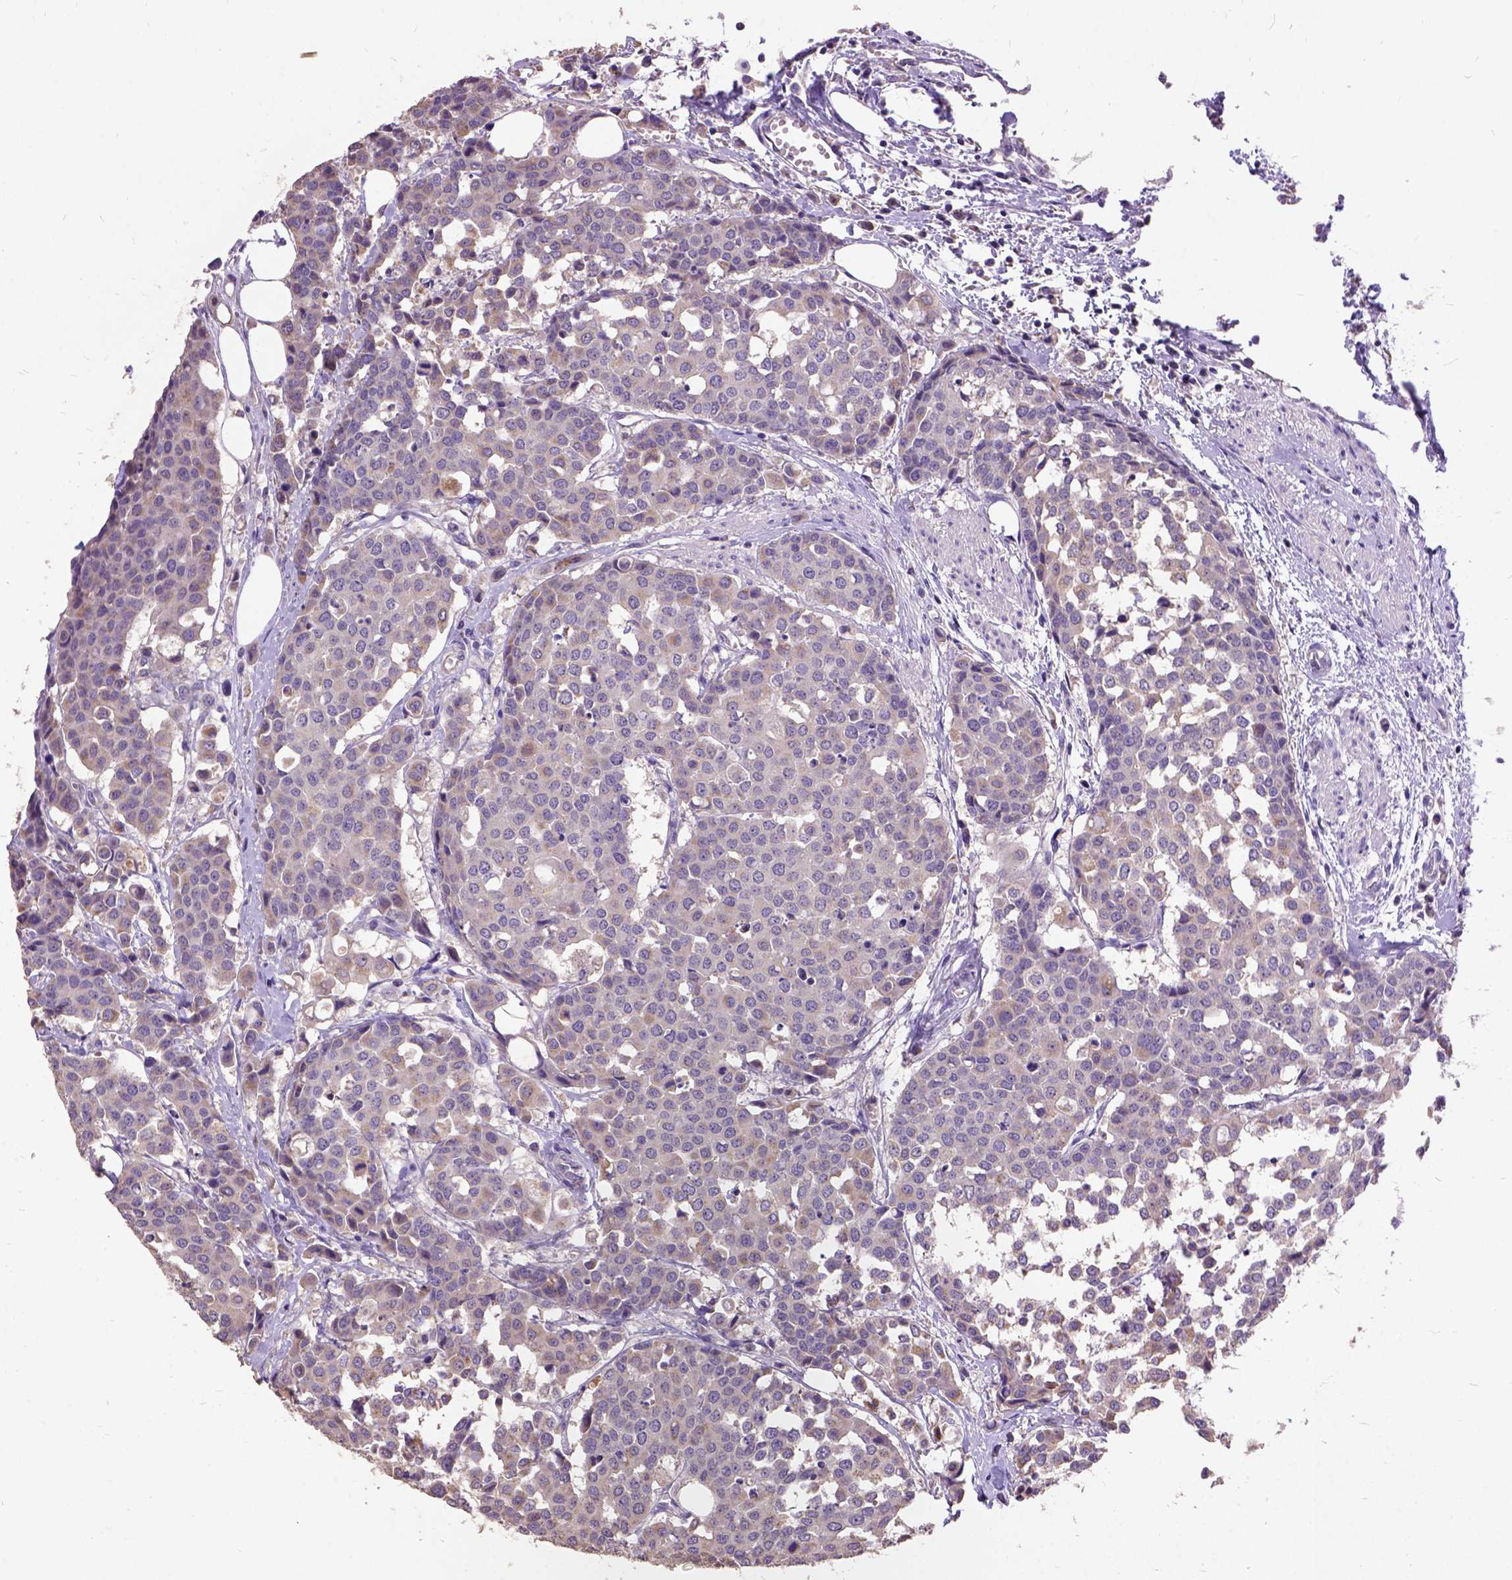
{"staining": {"intensity": "weak", "quantity": "25%-75%", "location": "cytoplasmic/membranous"}, "tissue": "carcinoid", "cell_type": "Tumor cells", "image_type": "cancer", "snomed": [{"axis": "morphology", "description": "Carcinoid, malignant, NOS"}, {"axis": "topography", "description": "Colon"}], "caption": "Malignant carcinoid stained with IHC demonstrates weak cytoplasmic/membranous expression in about 25%-75% of tumor cells.", "gene": "DQX1", "patient": {"sex": "male", "age": 81}}